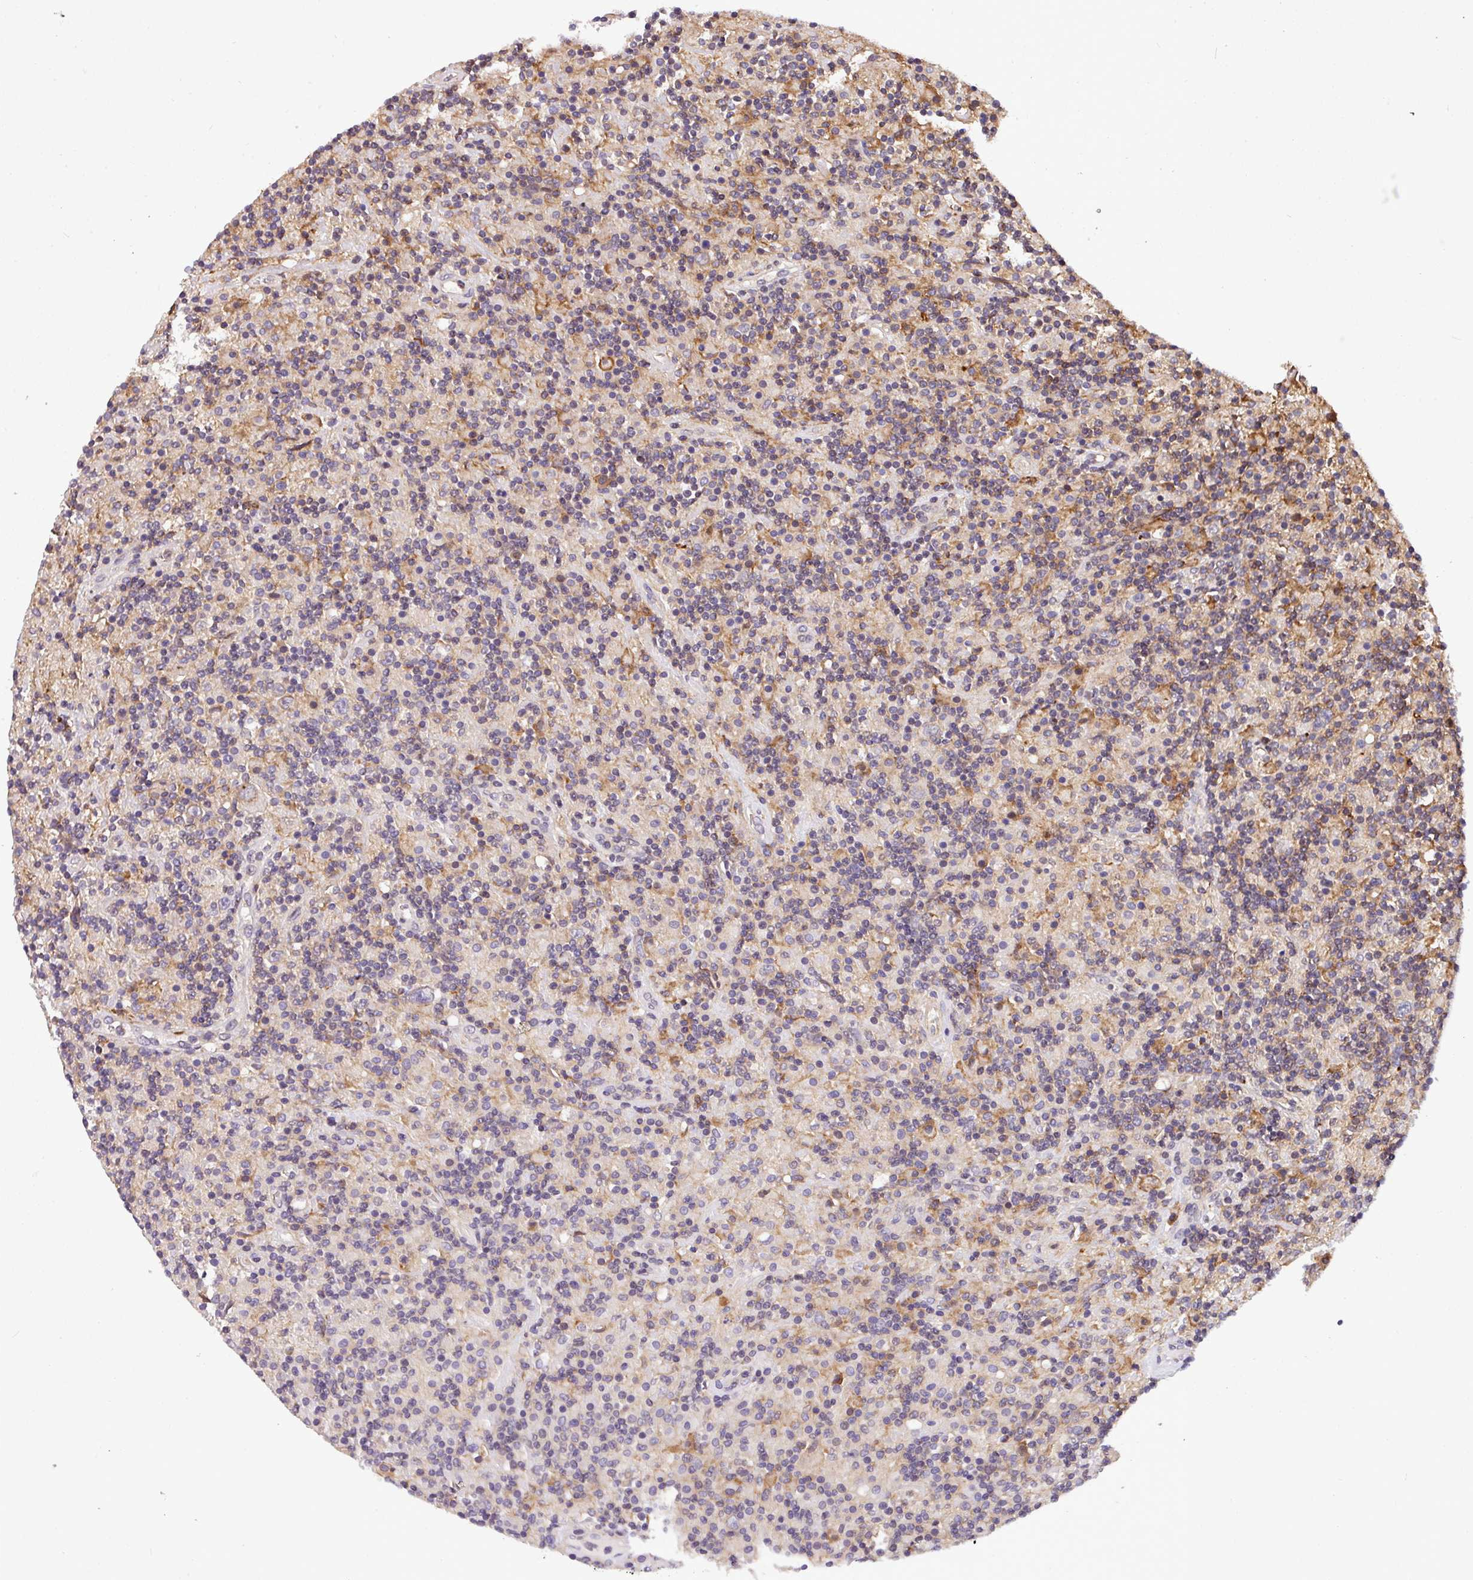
{"staining": {"intensity": "negative", "quantity": "none", "location": "none"}, "tissue": "lymphoma", "cell_type": "Tumor cells", "image_type": "cancer", "snomed": [{"axis": "morphology", "description": "Hodgkin's disease, NOS"}, {"axis": "topography", "description": "Lymph node"}], "caption": "This is an immunohistochemistry histopathology image of human Hodgkin's disease. There is no staining in tumor cells.", "gene": "CASS4", "patient": {"sex": "male", "age": 70}}